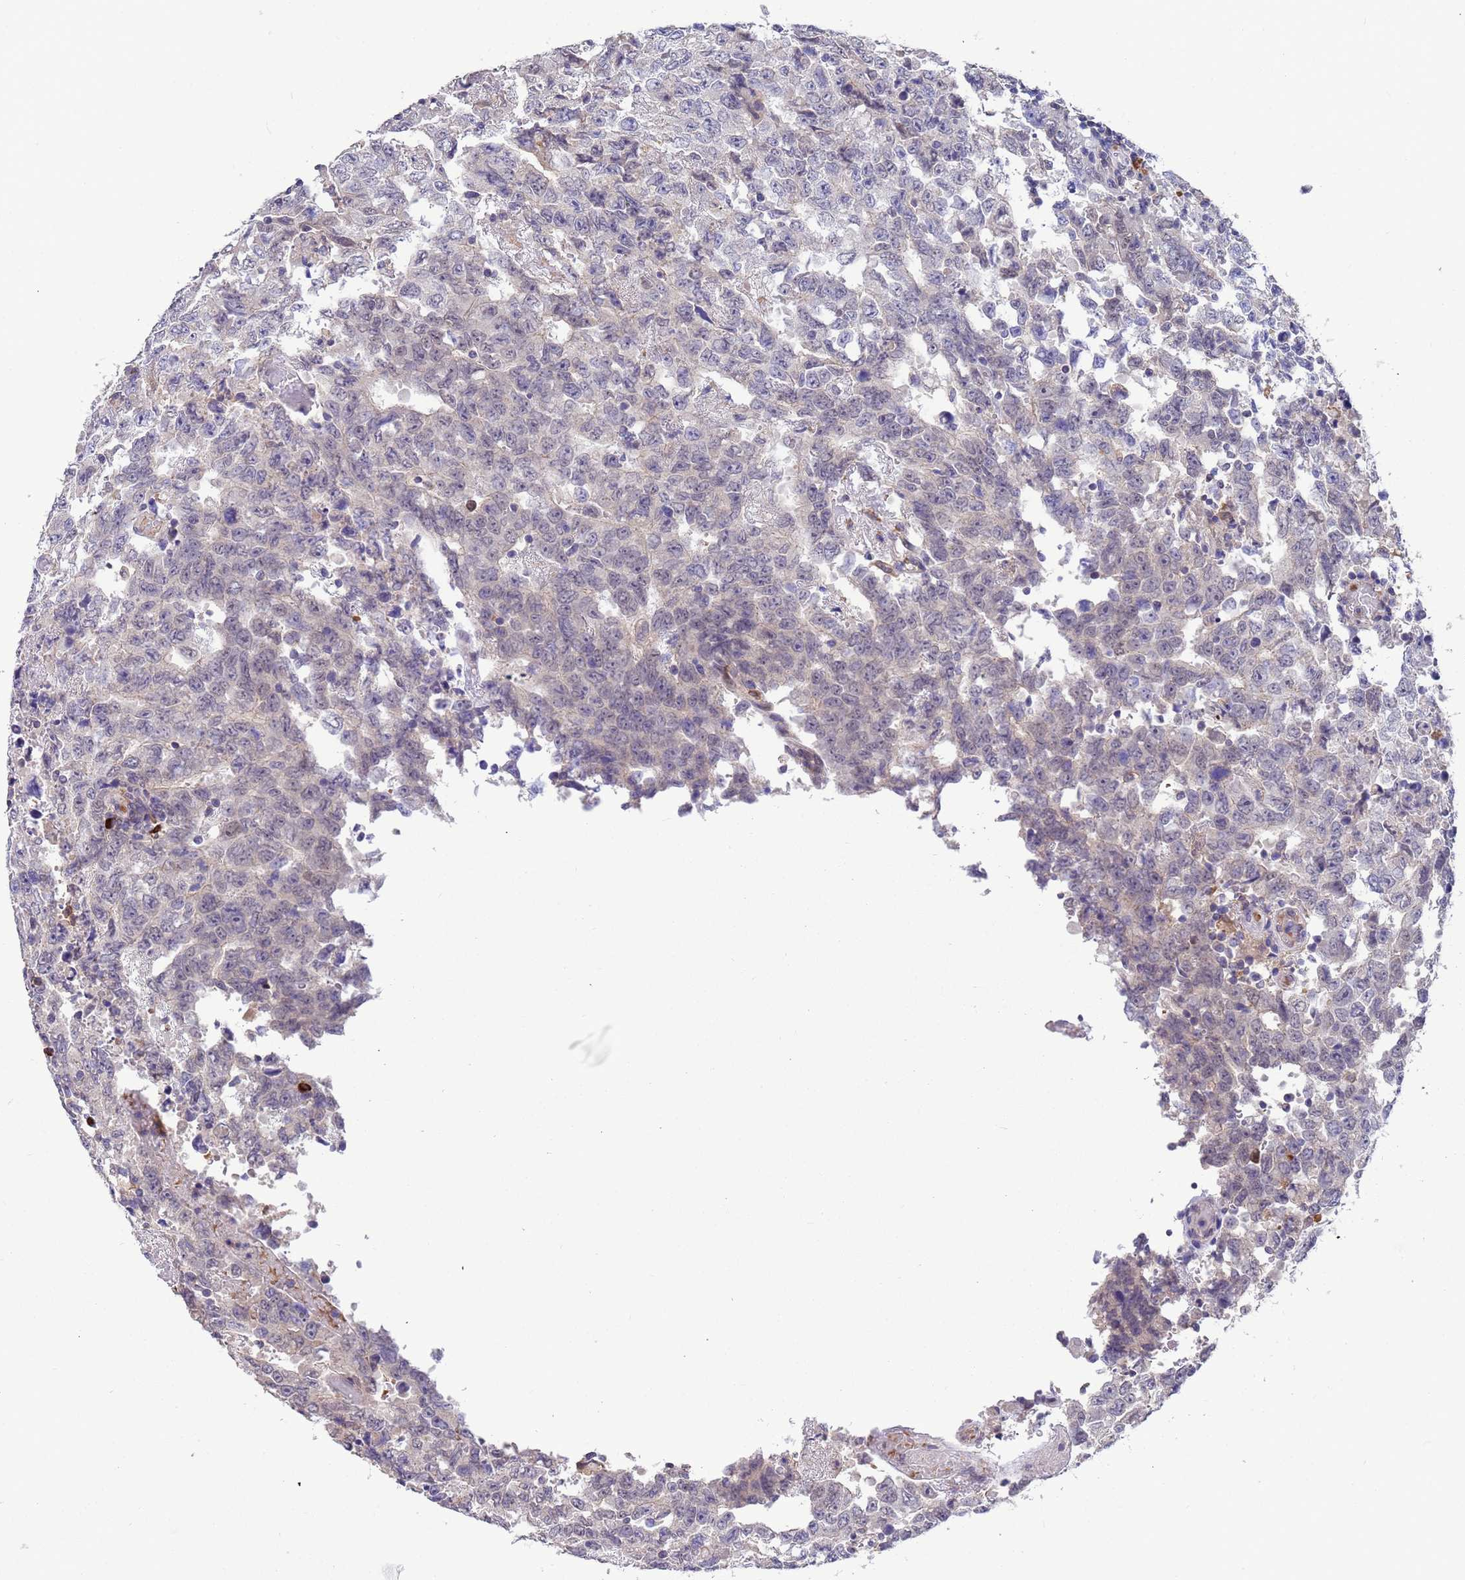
{"staining": {"intensity": "negative", "quantity": "none", "location": "none"}, "tissue": "testis cancer", "cell_type": "Tumor cells", "image_type": "cancer", "snomed": [{"axis": "morphology", "description": "Carcinoma, Embryonal, NOS"}, {"axis": "topography", "description": "Testis"}], "caption": "Tumor cells are negative for protein expression in human testis cancer (embryonal carcinoma). (DAB (3,3'-diaminobenzidine) immunohistochemistry (IHC) with hematoxylin counter stain).", "gene": "AMPD3", "patient": {"sex": "male", "age": 26}}